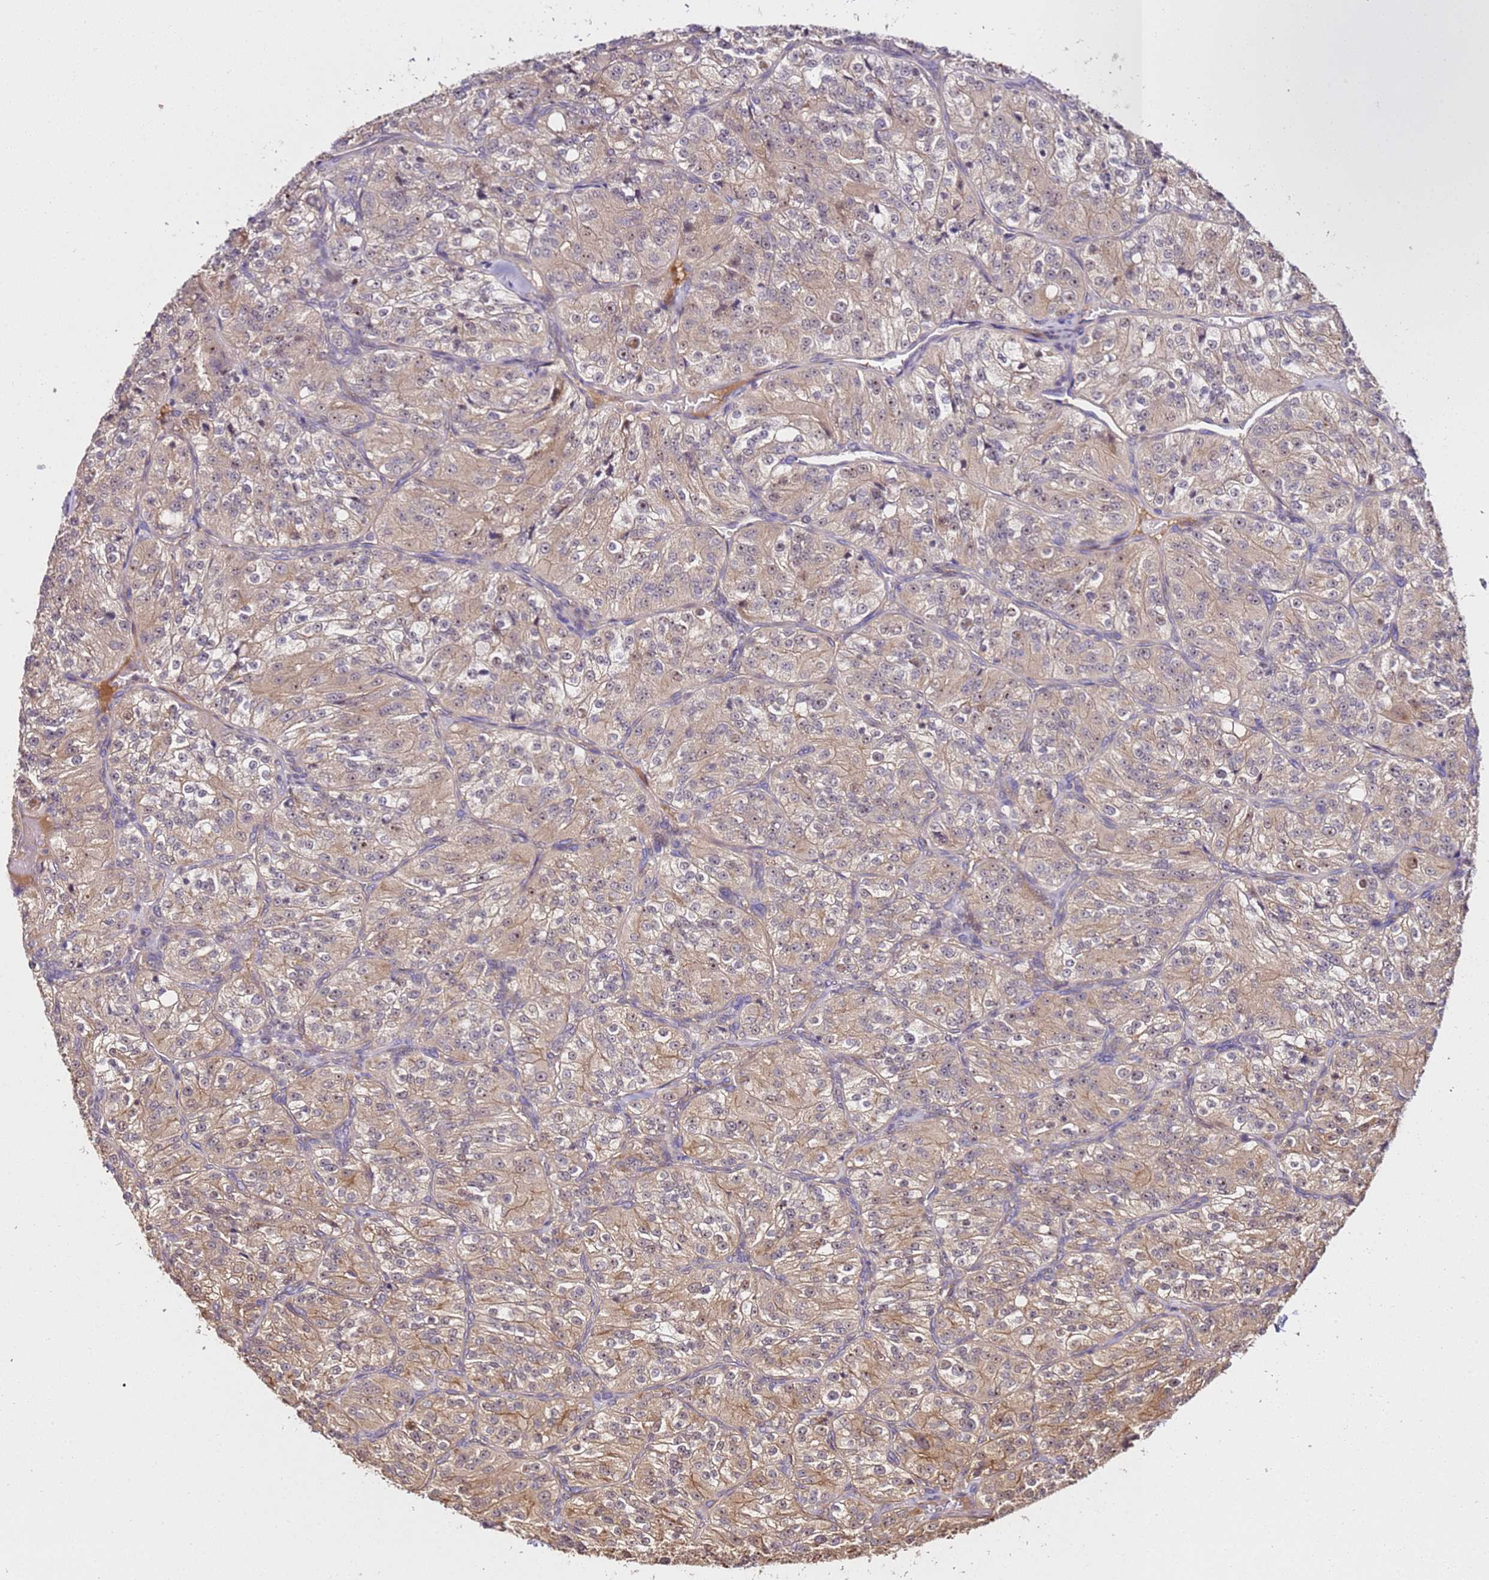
{"staining": {"intensity": "weak", "quantity": ">75%", "location": "cytoplasmic/membranous,nuclear"}, "tissue": "renal cancer", "cell_type": "Tumor cells", "image_type": "cancer", "snomed": [{"axis": "morphology", "description": "Adenocarcinoma, NOS"}, {"axis": "topography", "description": "Kidney"}], "caption": "Immunohistochemical staining of human renal adenocarcinoma reveals weak cytoplasmic/membranous and nuclear protein staining in about >75% of tumor cells.", "gene": "DDX27", "patient": {"sex": "female", "age": 63}}